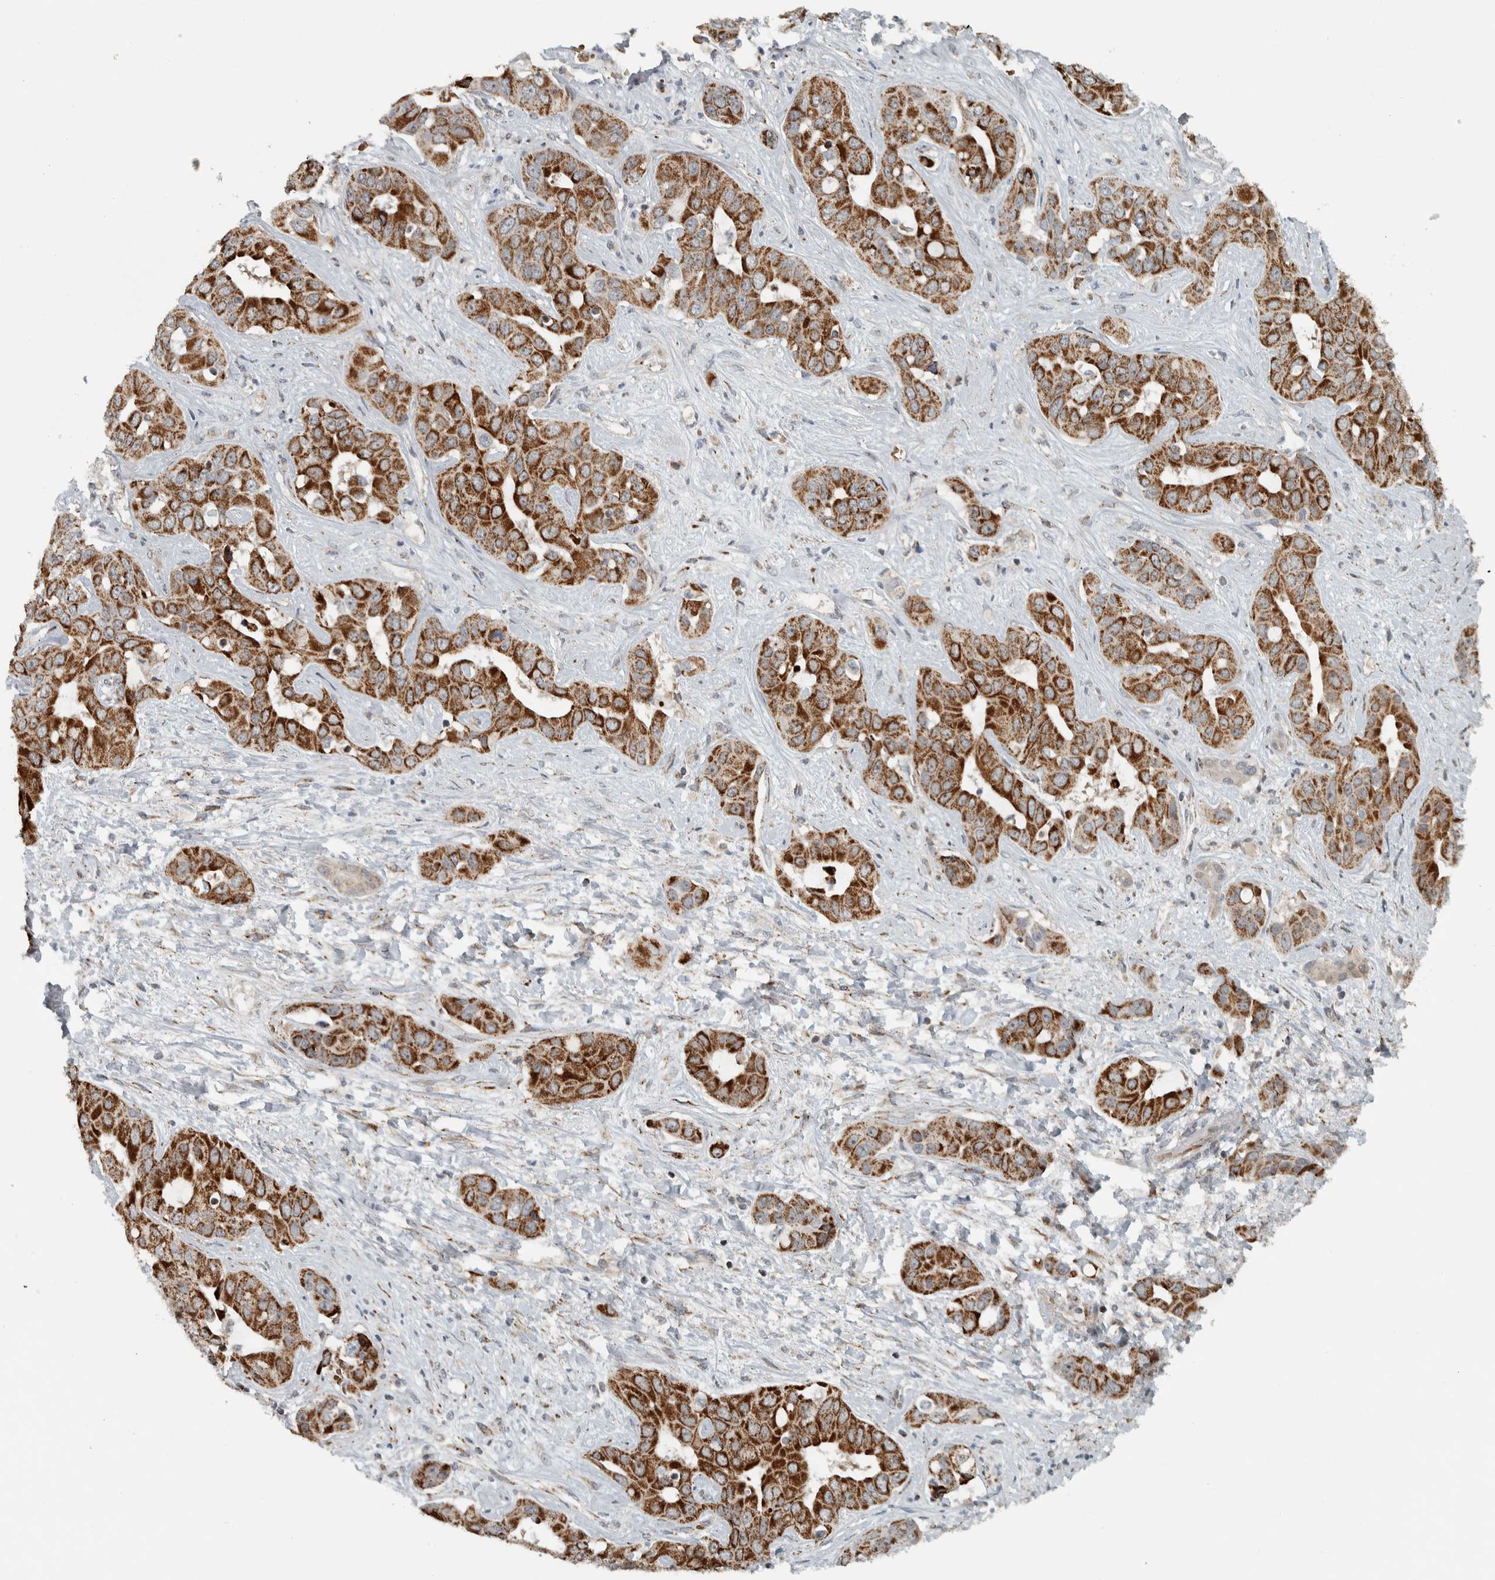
{"staining": {"intensity": "moderate", "quantity": ">75%", "location": "cytoplasmic/membranous"}, "tissue": "liver cancer", "cell_type": "Tumor cells", "image_type": "cancer", "snomed": [{"axis": "morphology", "description": "Cholangiocarcinoma"}, {"axis": "topography", "description": "Liver"}], "caption": "DAB immunohistochemical staining of liver cancer (cholangiocarcinoma) exhibits moderate cytoplasmic/membranous protein staining in approximately >75% of tumor cells. Using DAB (3,3'-diaminobenzidine) (brown) and hematoxylin (blue) stains, captured at high magnification using brightfield microscopy.", "gene": "PPM1K", "patient": {"sex": "female", "age": 52}}